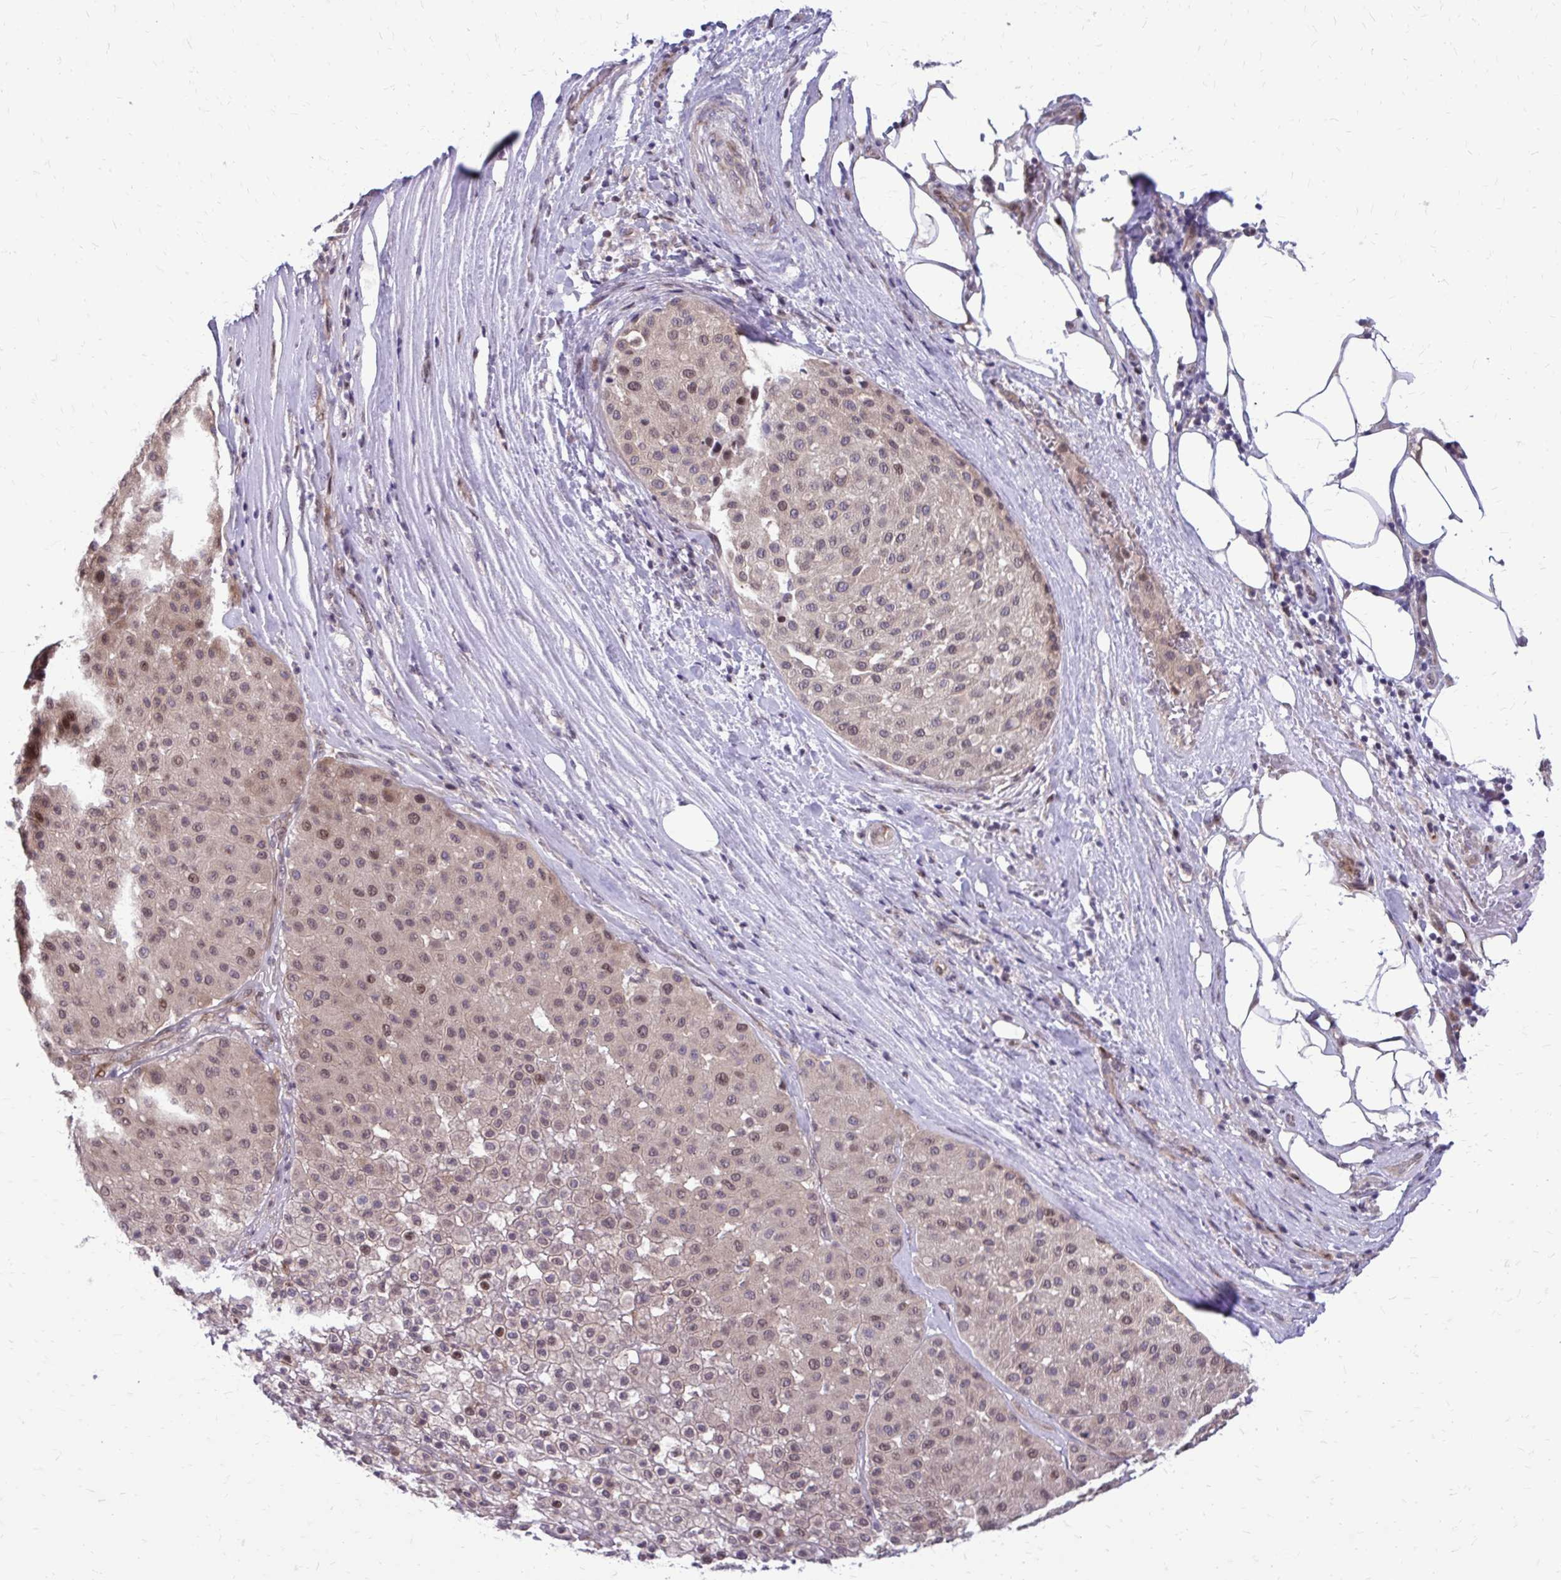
{"staining": {"intensity": "moderate", "quantity": "25%-75%", "location": "nuclear"}, "tissue": "melanoma", "cell_type": "Tumor cells", "image_type": "cancer", "snomed": [{"axis": "morphology", "description": "Malignant melanoma, Metastatic site"}, {"axis": "topography", "description": "Smooth muscle"}], "caption": "Protein staining of malignant melanoma (metastatic site) tissue shows moderate nuclear expression in approximately 25%-75% of tumor cells.", "gene": "ANKRD30B", "patient": {"sex": "male", "age": 41}}